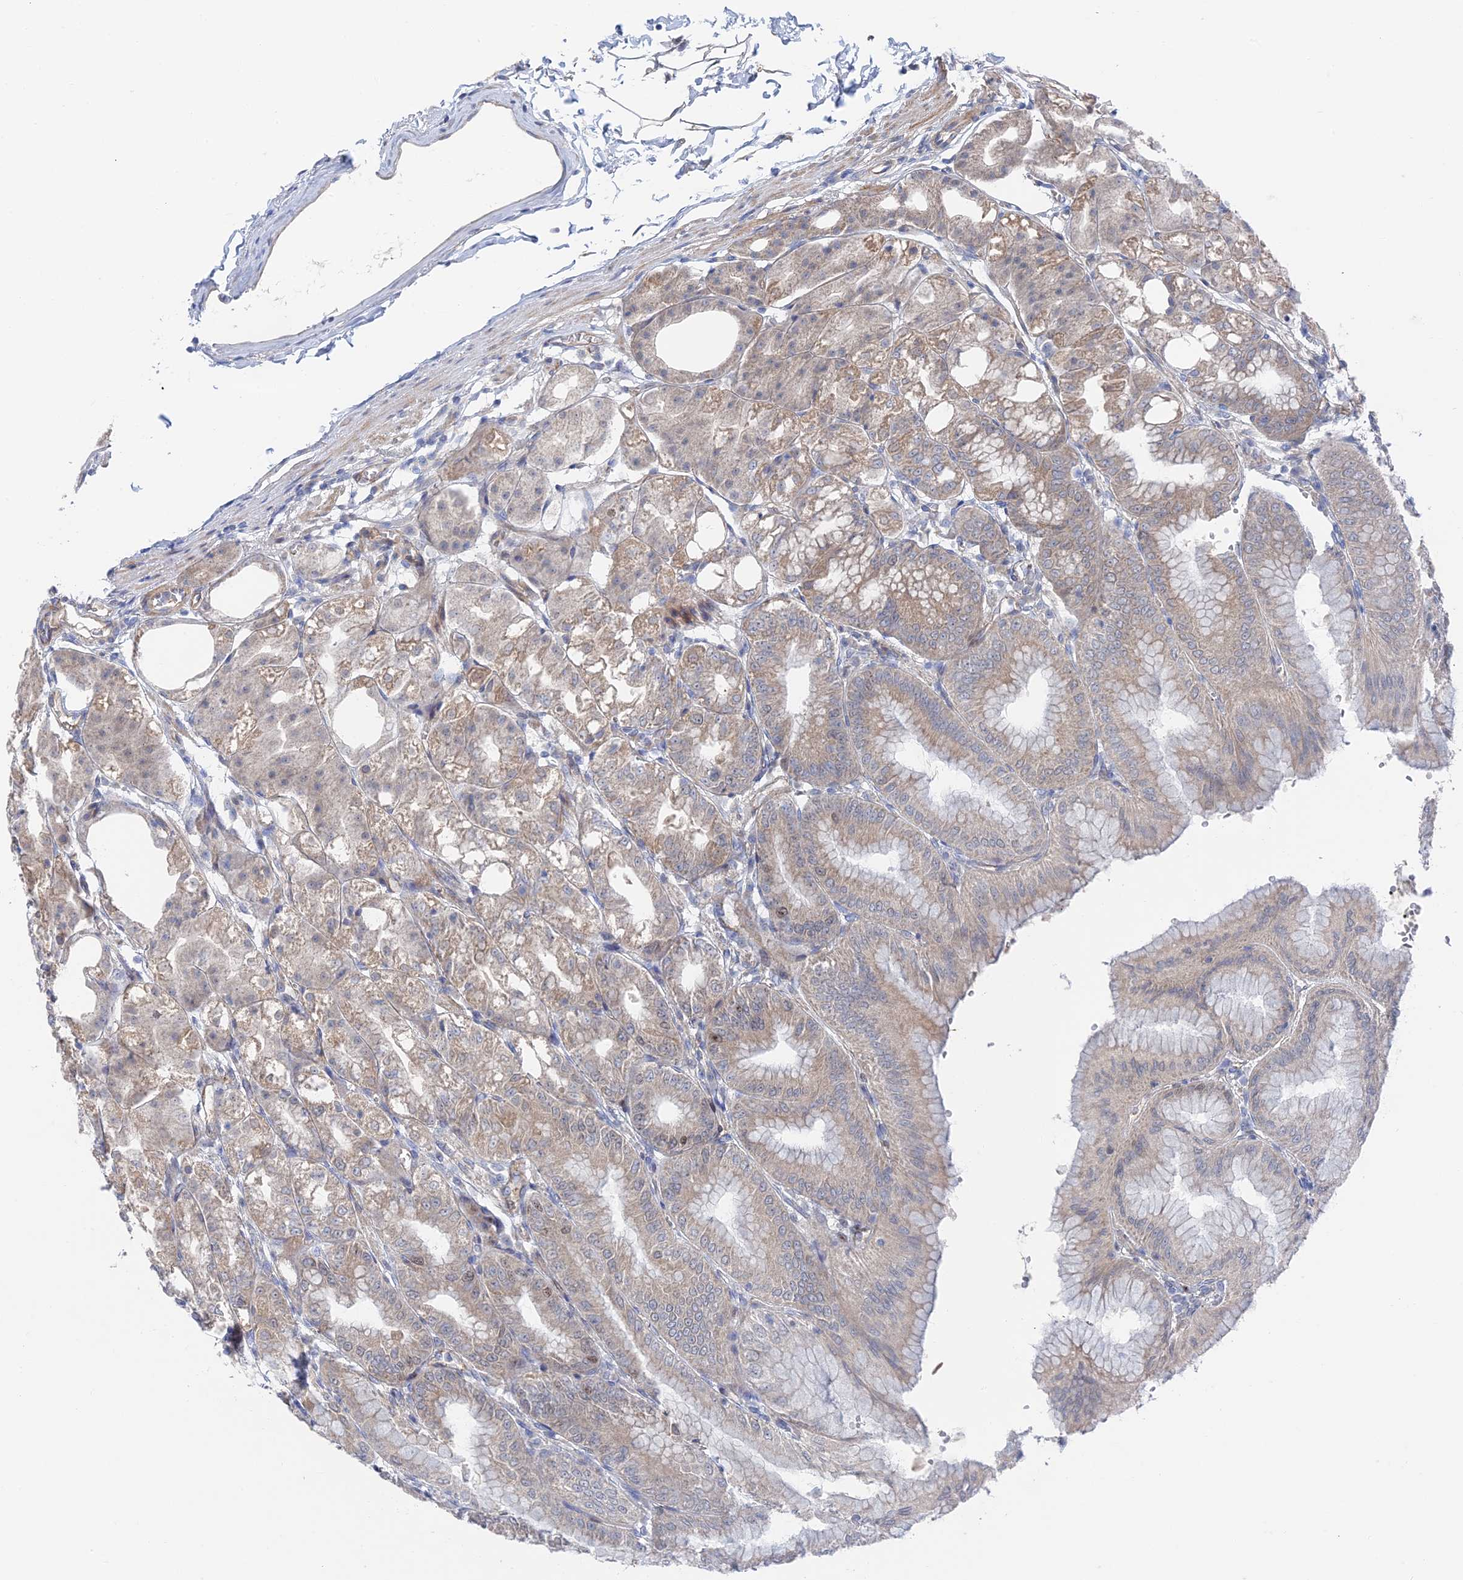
{"staining": {"intensity": "moderate", "quantity": "25%-75%", "location": "cytoplasmic/membranous"}, "tissue": "stomach", "cell_type": "Glandular cells", "image_type": "normal", "snomed": [{"axis": "morphology", "description": "Normal tissue, NOS"}, {"axis": "topography", "description": "Stomach, lower"}], "caption": "Glandular cells show medium levels of moderate cytoplasmic/membranous staining in approximately 25%-75% of cells in normal stomach. (IHC, brightfield microscopy, high magnification).", "gene": "CFAP92", "patient": {"sex": "male", "age": 71}}